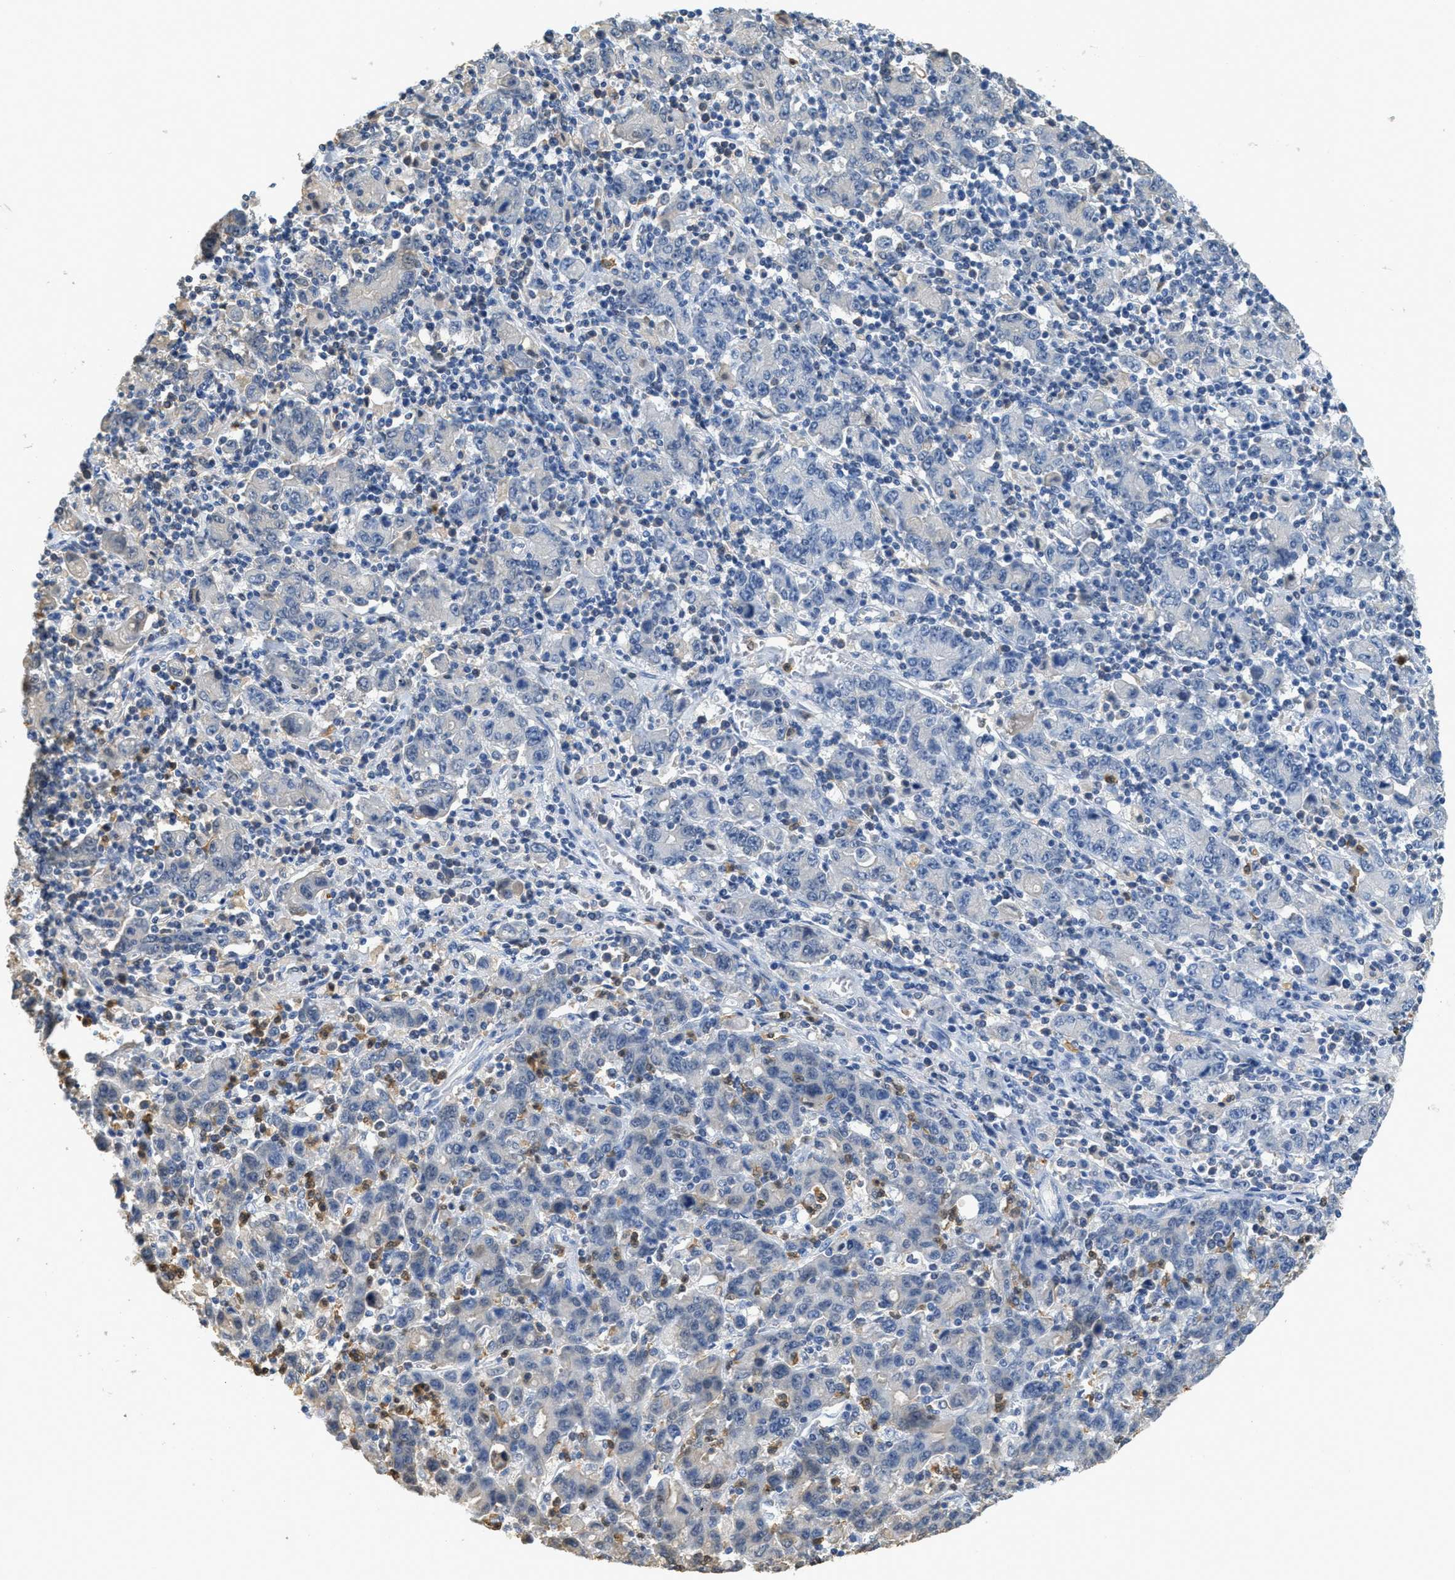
{"staining": {"intensity": "negative", "quantity": "none", "location": "none"}, "tissue": "stomach cancer", "cell_type": "Tumor cells", "image_type": "cancer", "snomed": [{"axis": "morphology", "description": "Adenocarcinoma, NOS"}, {"axis": "topography", "description": "Stomach, upper"}], "caption": "DAB (3,3'-diaminobenzidine) immunohistochemical staining of stomach cancer (adenocarcinoma) shows no significant positivity in tumor cells.", "gene": "SERPINB1", "patient": {"sex": "male", "age": 69}}